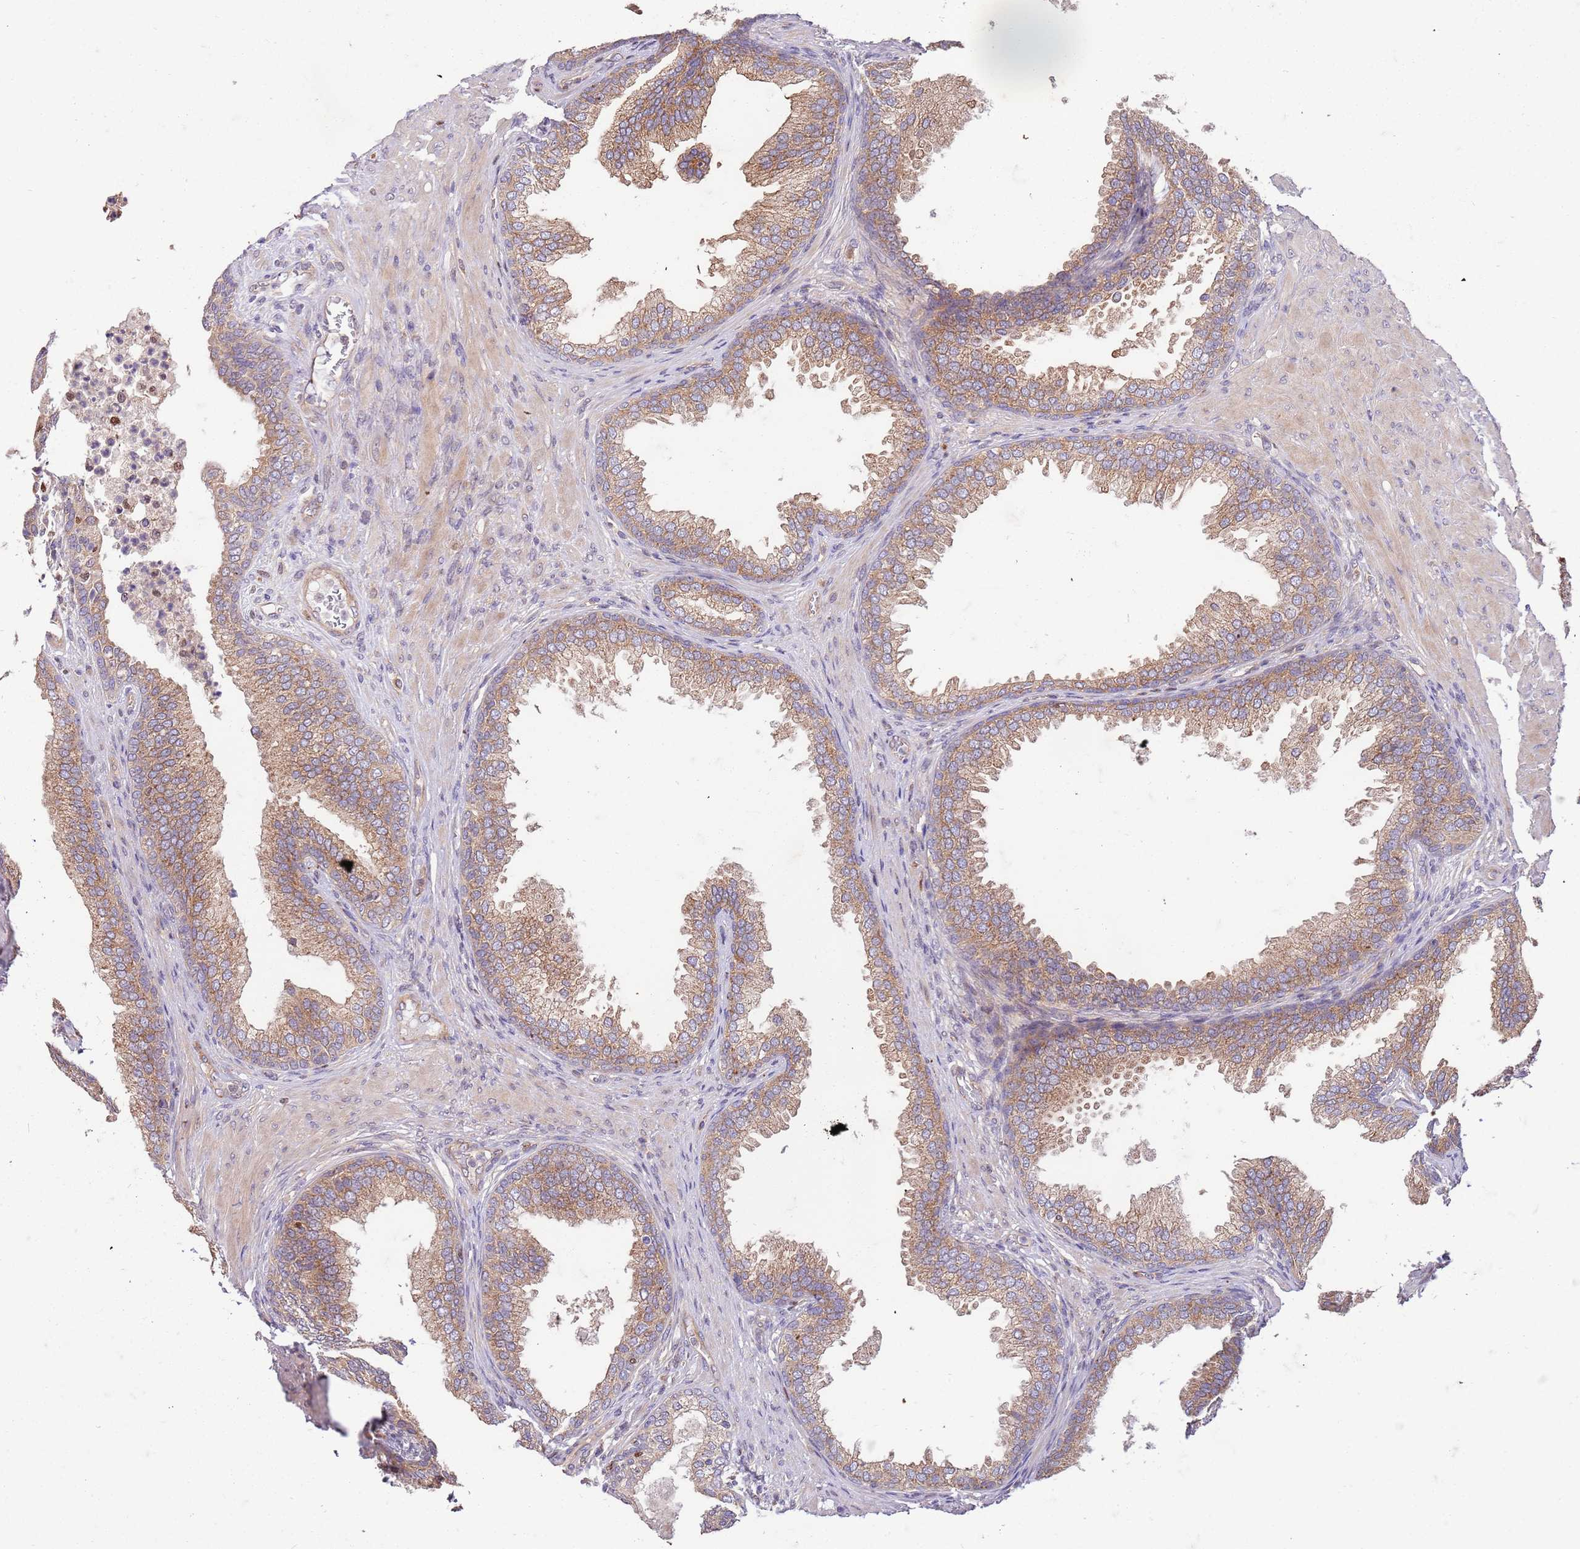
{"staining": {"intensity": "moderate", "quantity": ">75%", "location": "cytoplasmic/membranous"}, "tissue": "prostate", "cell_type": "Glandular cells", "image_type": "normal", "snomed": [{"axis": "morphology", "description": "Normal tissue, NOS"}, {"axis": "topography", "description": "Prostate"}], "caption": "A photomicrograph of human prostate stained for a protein exhibits moderate cytoplasmic/membranous brown staining in glandular cells.", "gene": "OSBP", "patient": {"sex": "male", "age": 76}}